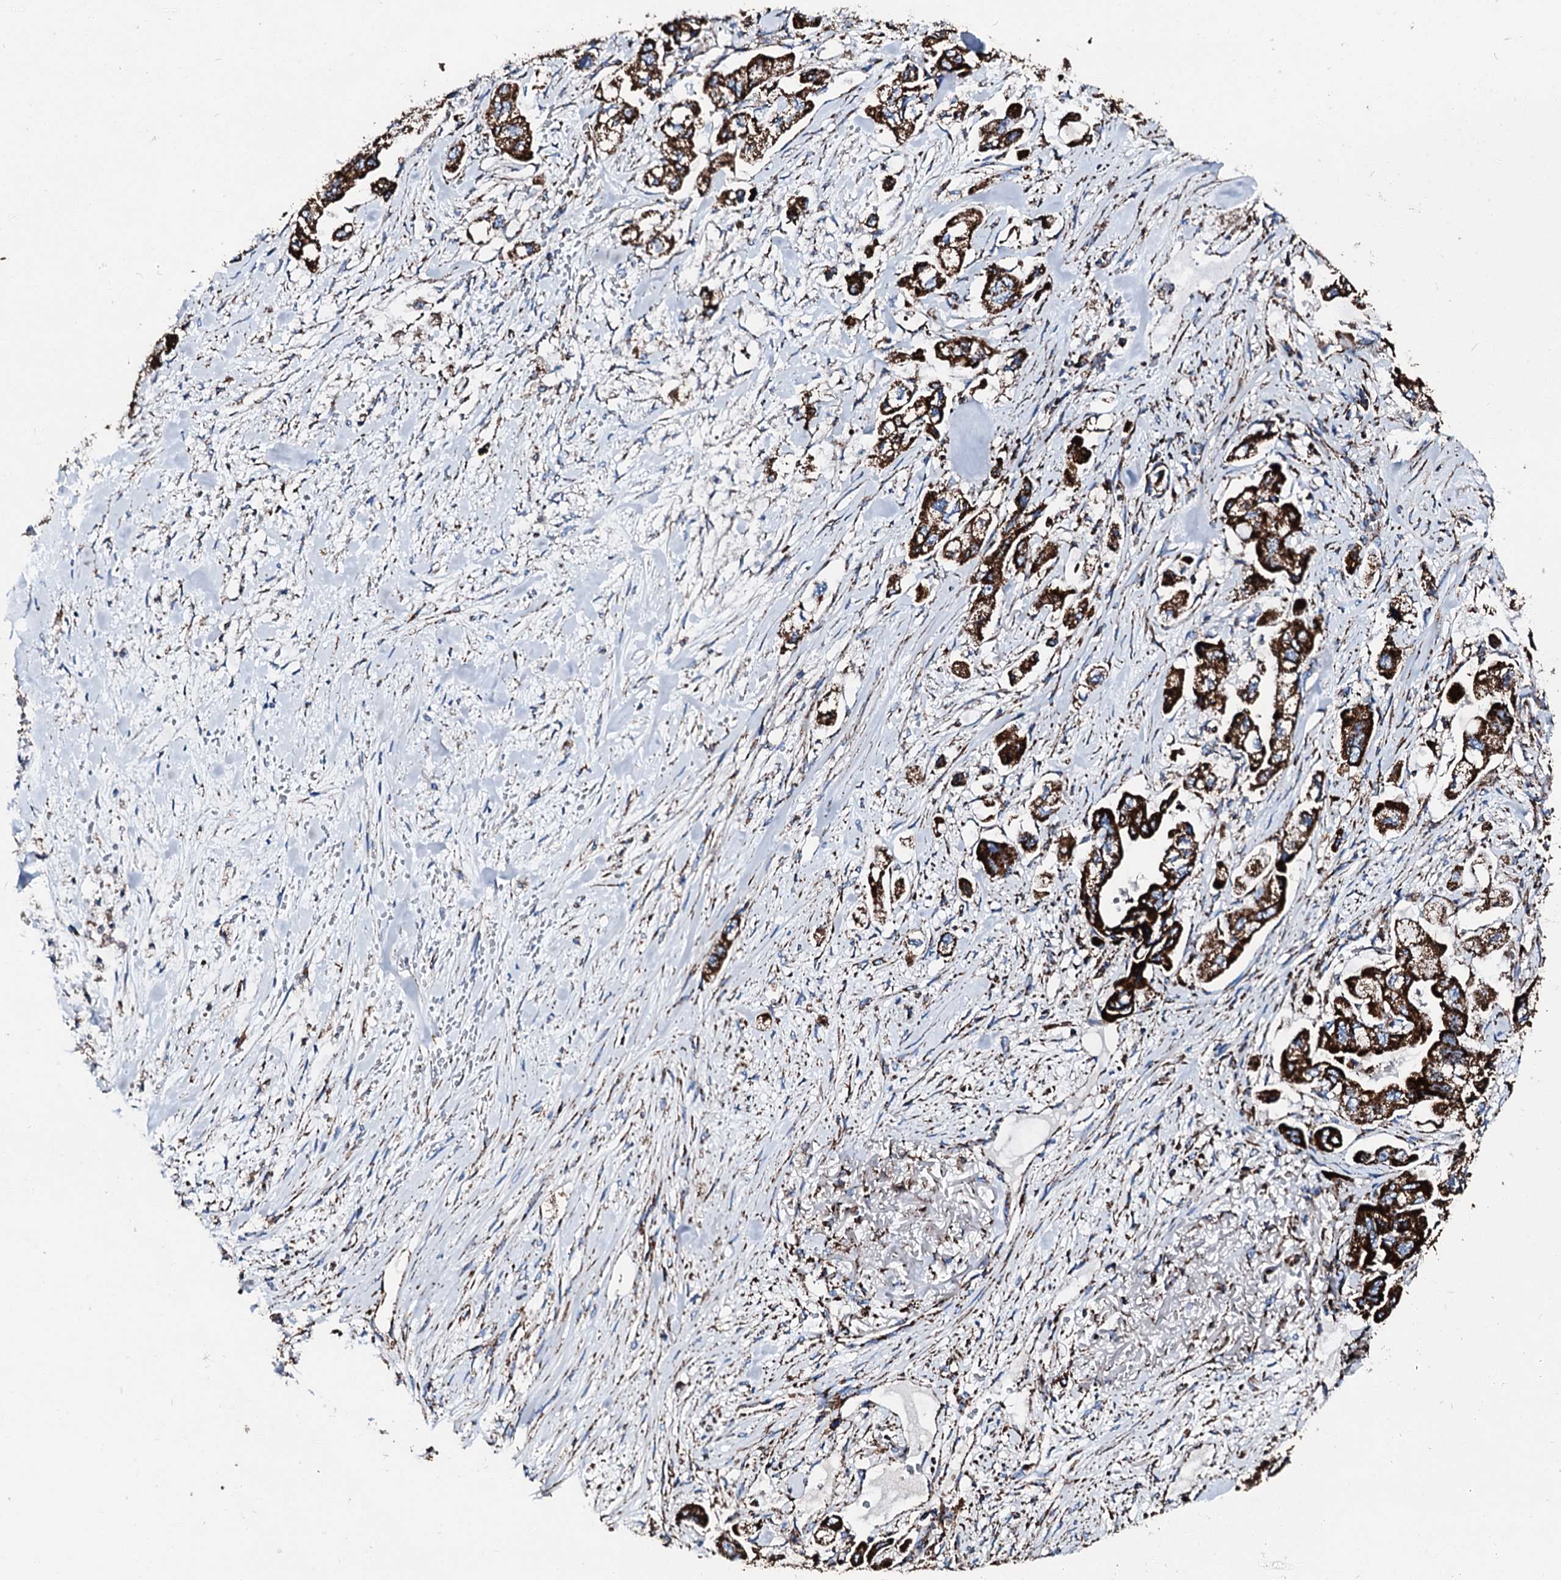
{"staining": {"intensity": "strong", "quantity": ">75%", "location": "cytoplasmic/membranous"}, "tissue": "stomach cancer", "cell_type": "Tumor cells", "image_type": "cancer", "snomed": [{"axis": "morphology", "description": "Adenocarcinoma, NOS"}, {"axis": "topography", "description": "Stomach"}], "caption": "The immunohistochemical stain highlights strong cytoplasmic/membranous positivity in tumor cells of stomach adenocarcinoma tissue. The staining was performed using DAB (3,3'-diaminobenzidine), with brown indicating positive protein expression. Nuclei are stained blue with hematoxylin.", "gene": "HADH", "patient": {"sex": "male", "age": 62}}